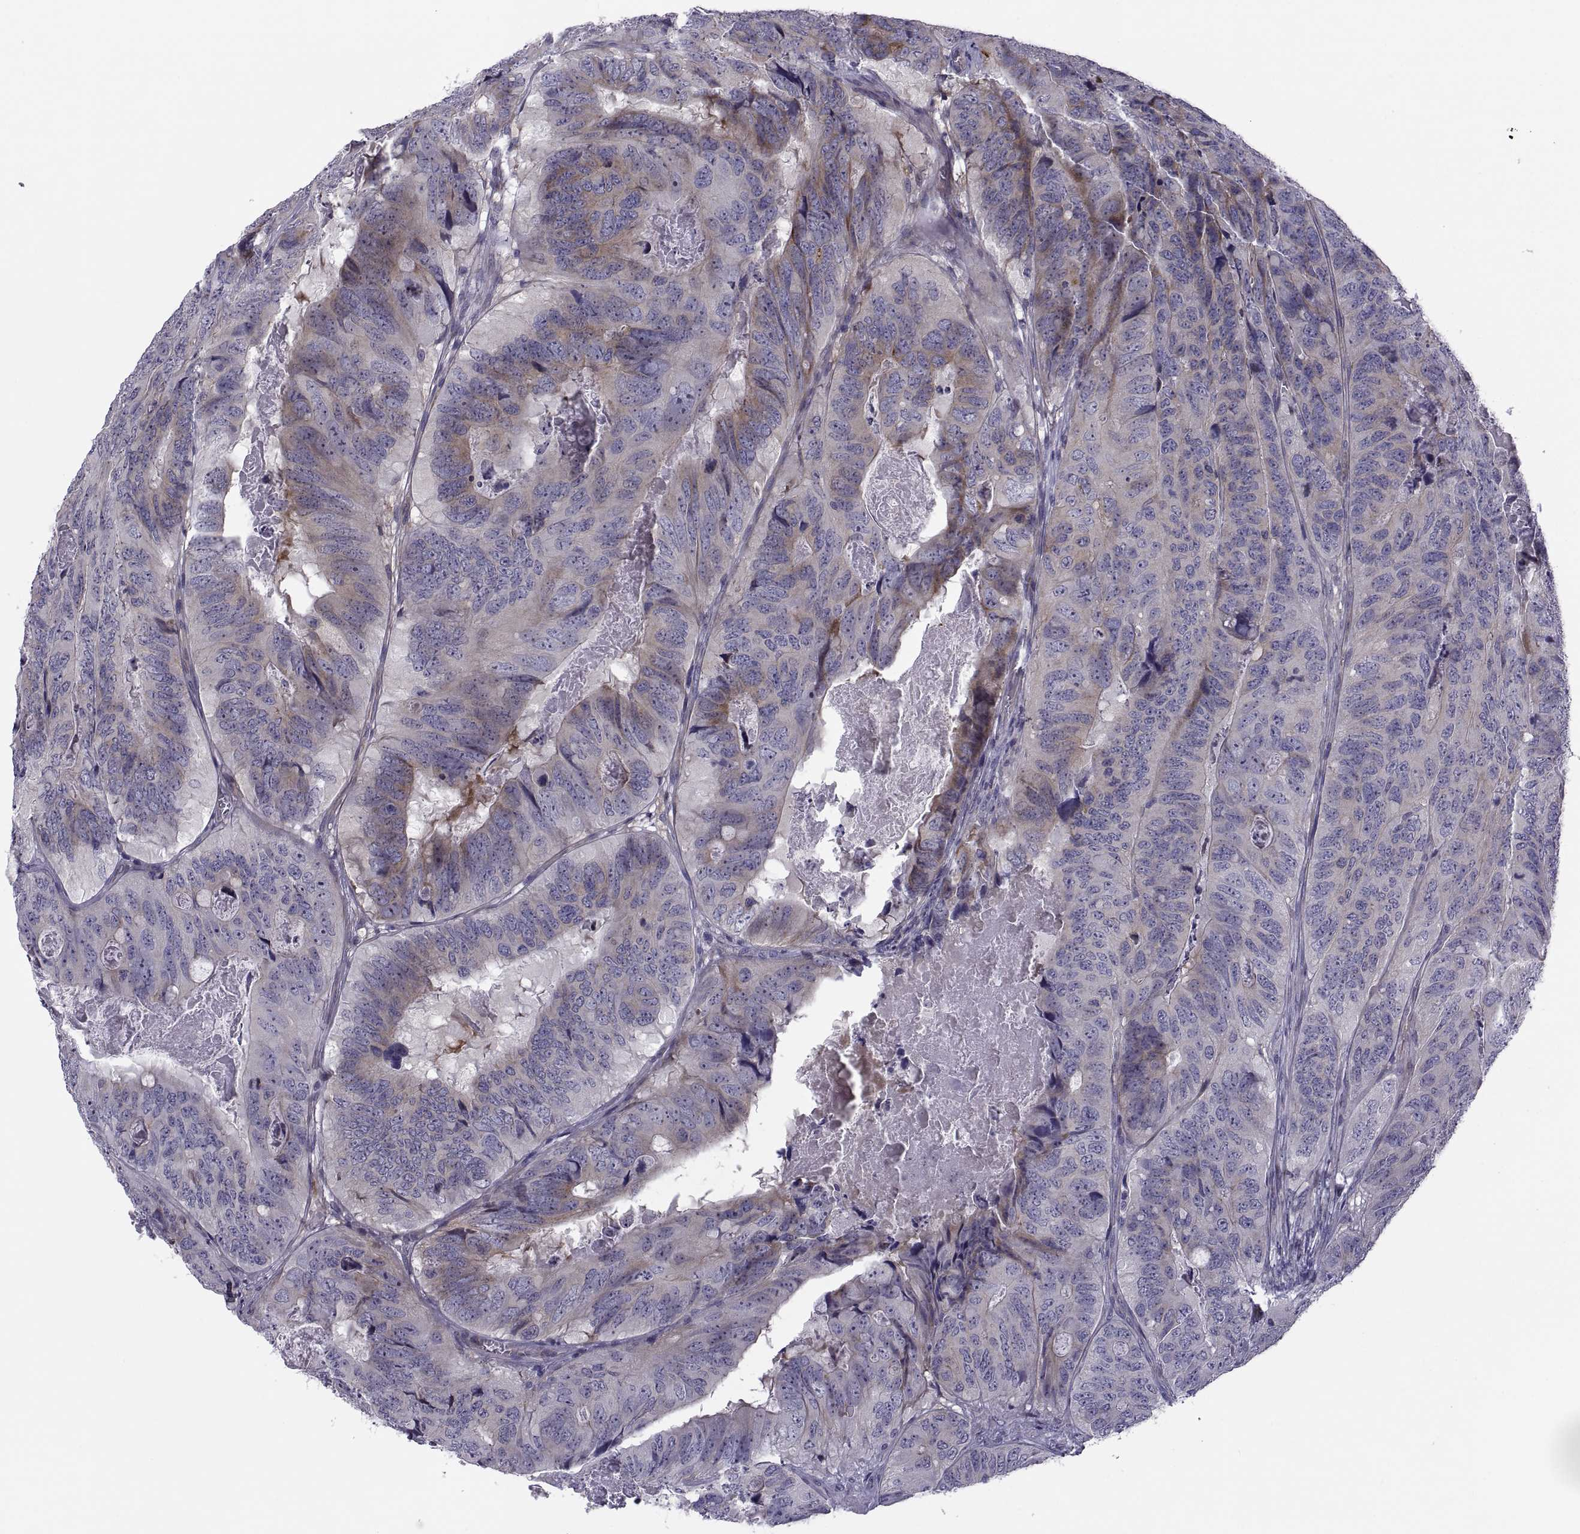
{"staining": {"intensity": "moderate", "quantity": "<25%", "location": "cytoplasmic/membranous"}, "tissue": "colorectal cancer", "cell_type": "Tumor cells", "image_type": "cancer", "snomed": [{"axis": "morphology", "description": "Adenocarcinoma, NOS"}, {"axis": "topography", "description": "Colon"}], "caption": "Tumor cells exhibit low levels of moderate cytoplasmic/membranous expression in about <25% of cells in human colorectal cancer (adenocarcinoma). The protein is stained brown, and the nuclei are stained in blue (DAB IHC with brightfield microscopy, high magnification).", "gene": "TMEM158", "patient": {"sex": "male", "age": 79}}